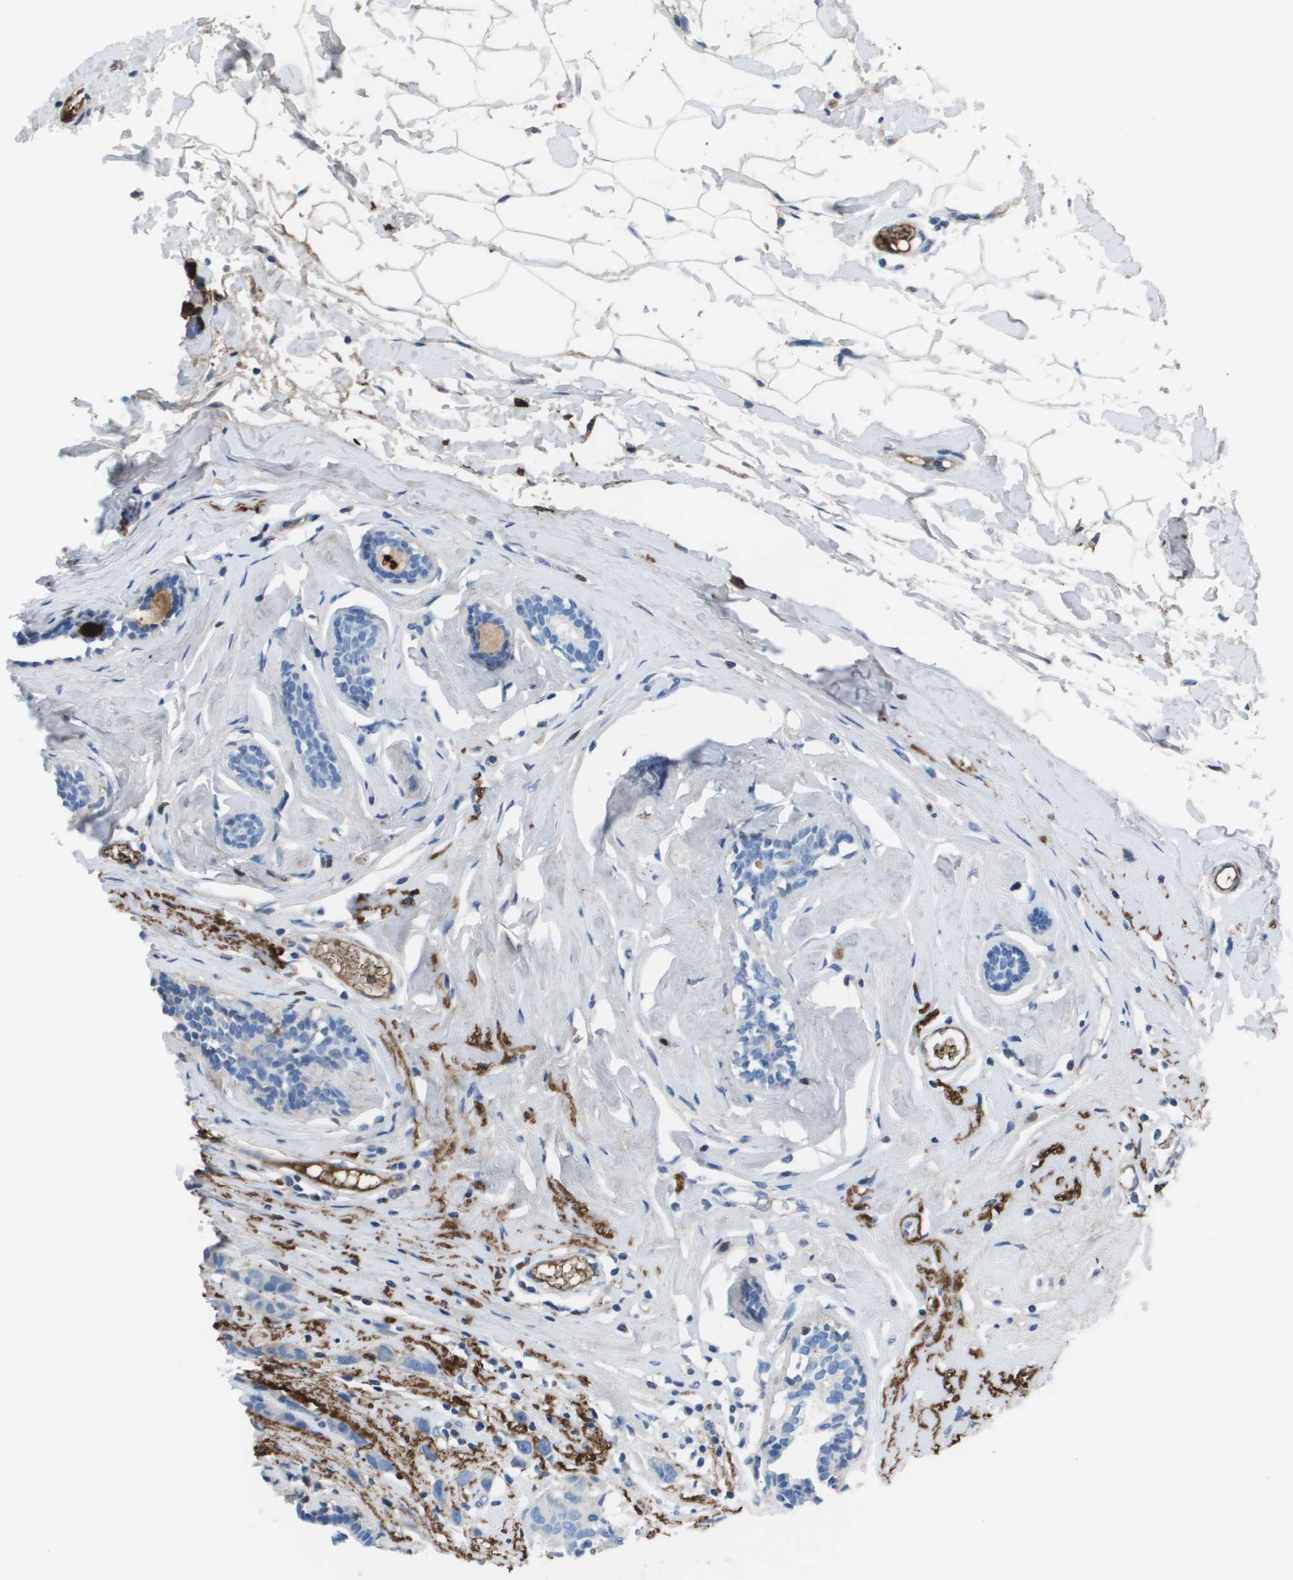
{"staining": {"intensity": "negative", "quantity": "none", "location": "none"}, "tissue": "breast cancer", "cell_type": "Tumor cells", "image_type": "cancer", "snomed": [{"axis": "morphology", "description": "Normal tissue, NOS"}, {"axis": "morphology", "description": "Duct carcinoma"}, {"axis": "topography", "description": "Breast"}], "caption": "Tumor cells are negative for brown protein staining in breast intraductal carcinoma.", "gene": "VTN", "patient": {"sex": "female", "age": 50}}